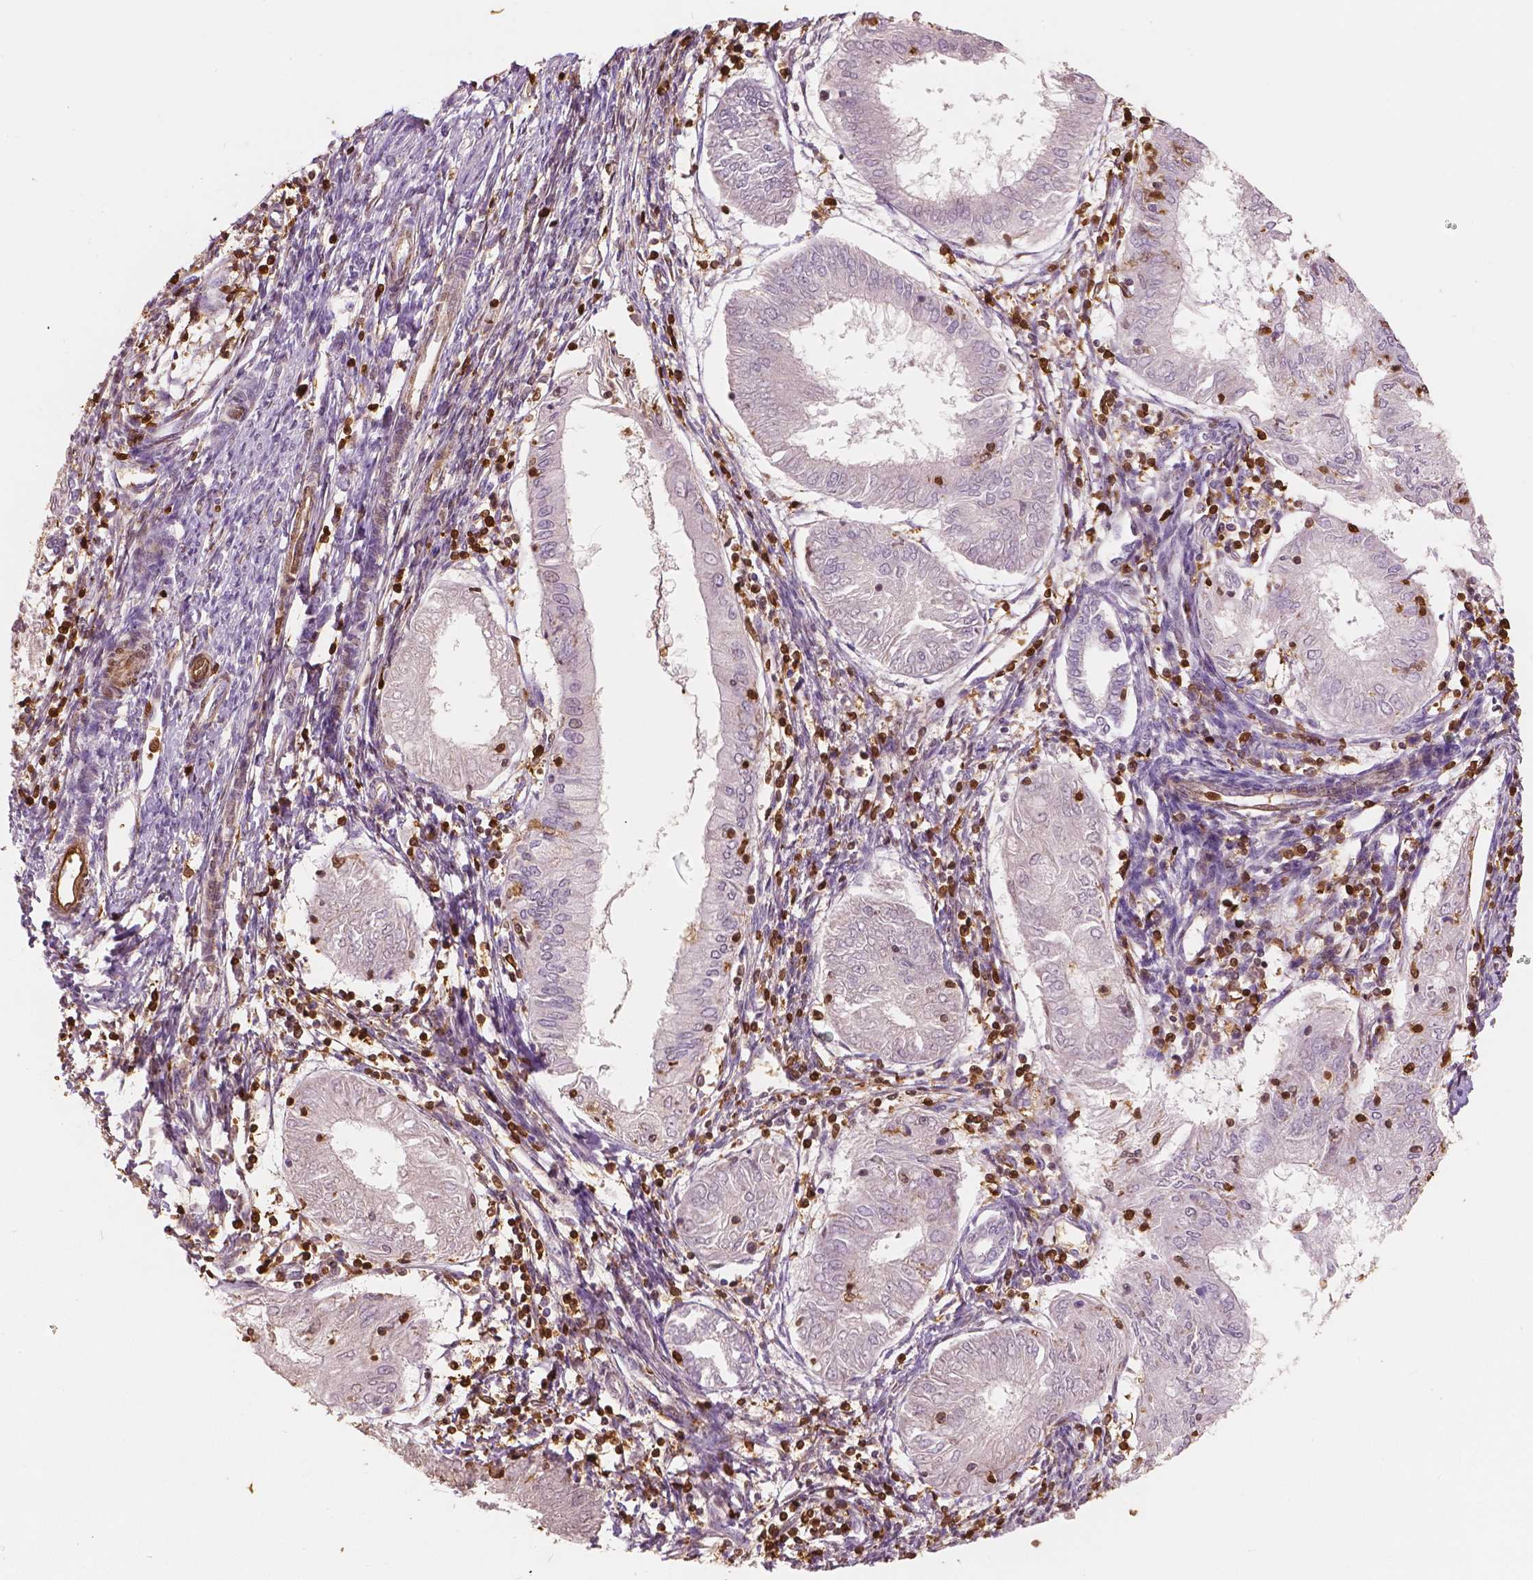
{"staining": {"intensity": "negative", "quantity": "none", "location": "none"}, "tissue": "endometrial cancer", "cell_type": "Tumor cells", "image_type": "cancer", "snomed": [{"axis": "morphology", "description": "Adenocarcinoma, NOS"}, {"axis": "topography", "description": "Endometrium"}], "caption": "The IHC photomicrograph has no significant expression in tumor cells of adenocarcinoma (endometrial) tissue.", "gene": "S100A4", "patient": {"sex": "female", "age": 68}}